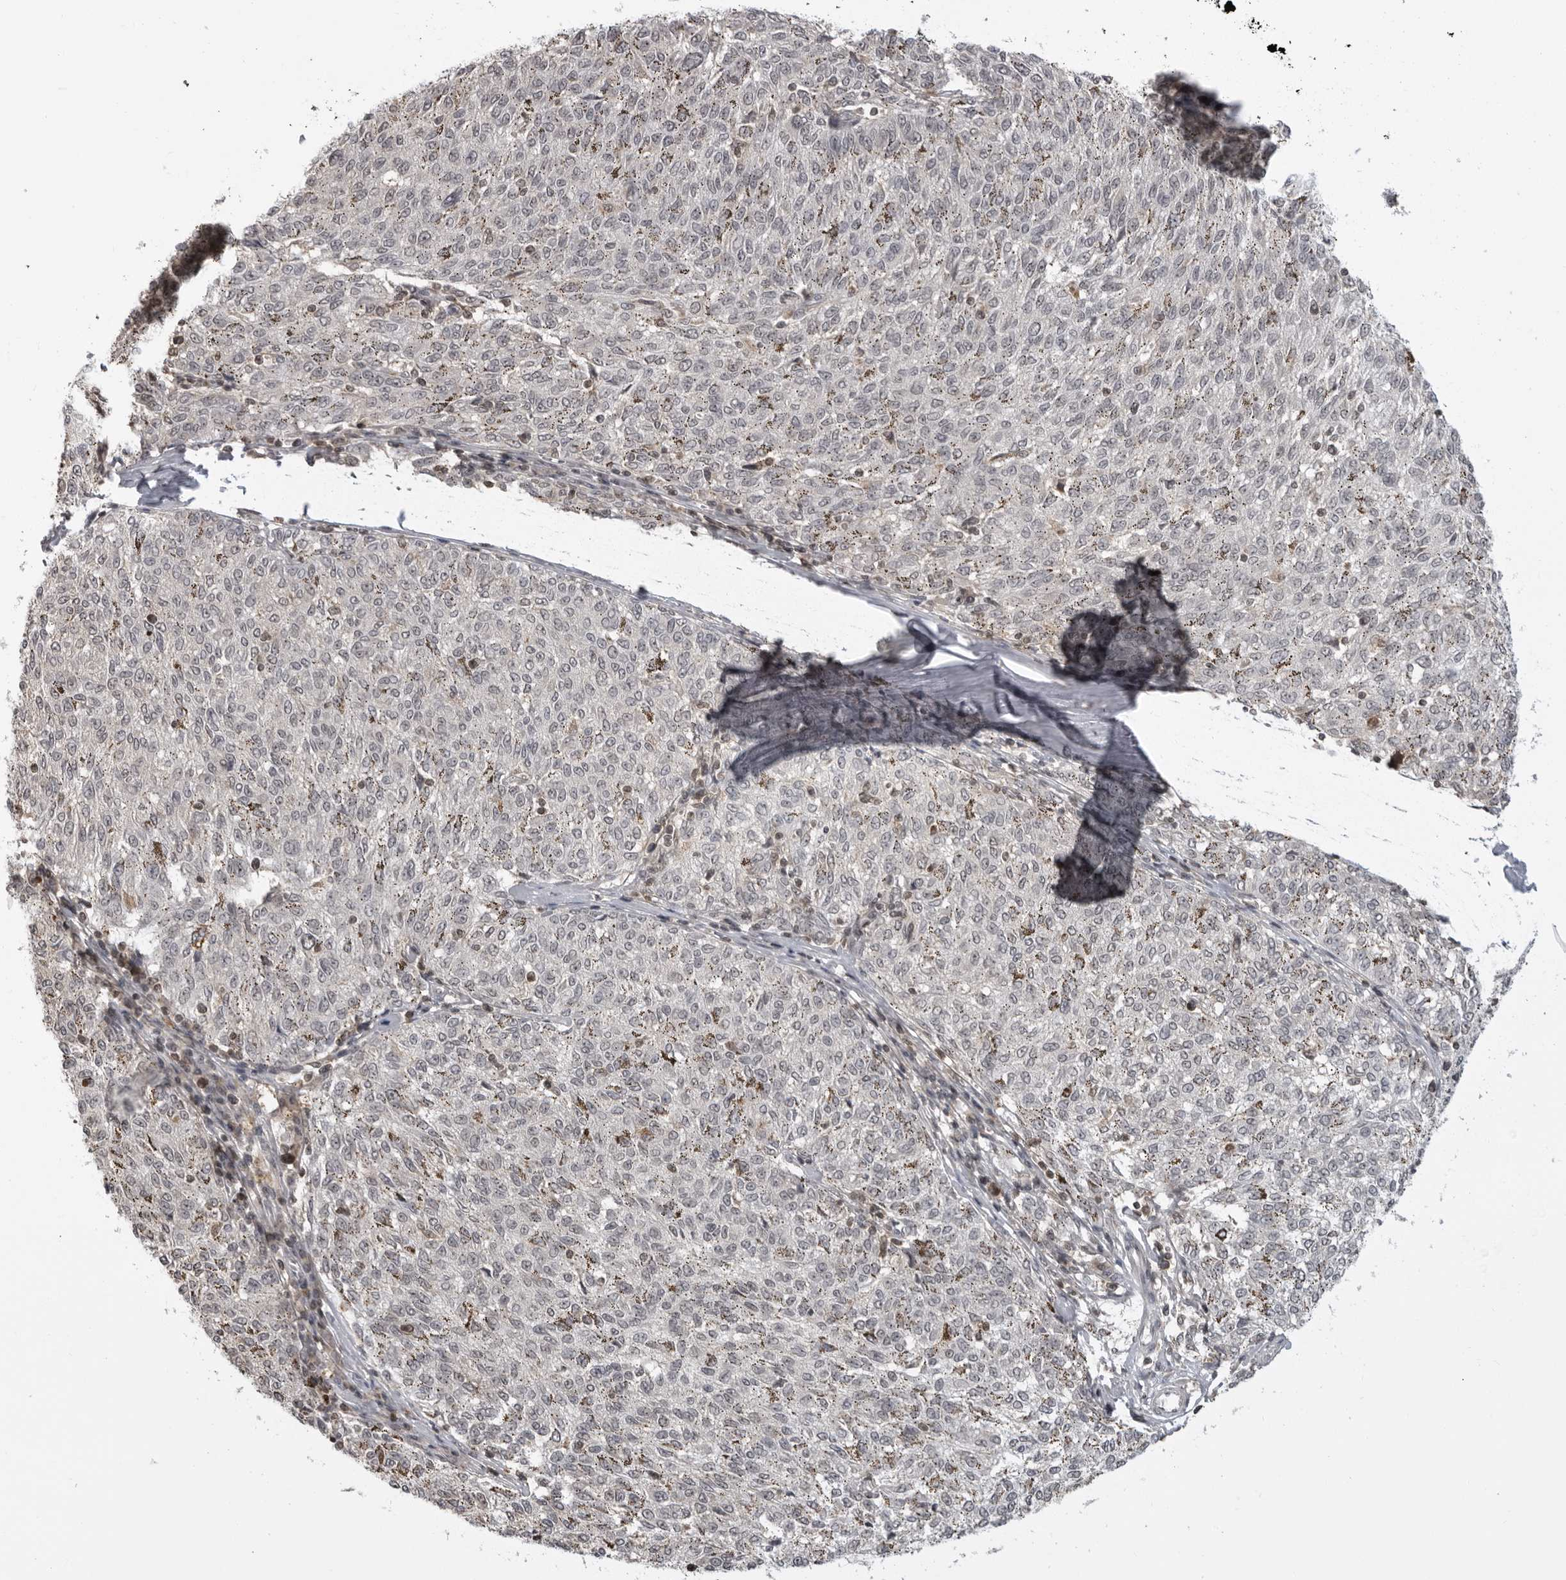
{"staining": {"intensity": "negative", "quantity": "none", "location": "none"}, "tissue": "melanoma", "cell_type": "Tumor cells", "image_type": "cancer", "snomed": [{"axis": "morphology", "description": "Malignant melanoma, NOS"}, {"axis": "topography", "description": "Skin"}], "caption": "Immunohistochemistry (IHC) photomicrograph of melanoma stained for a protein (brown), which shows no positivity in tumor cells.", "gene": "PDCL3", "patient": {"sex": "female", "age": 72}}